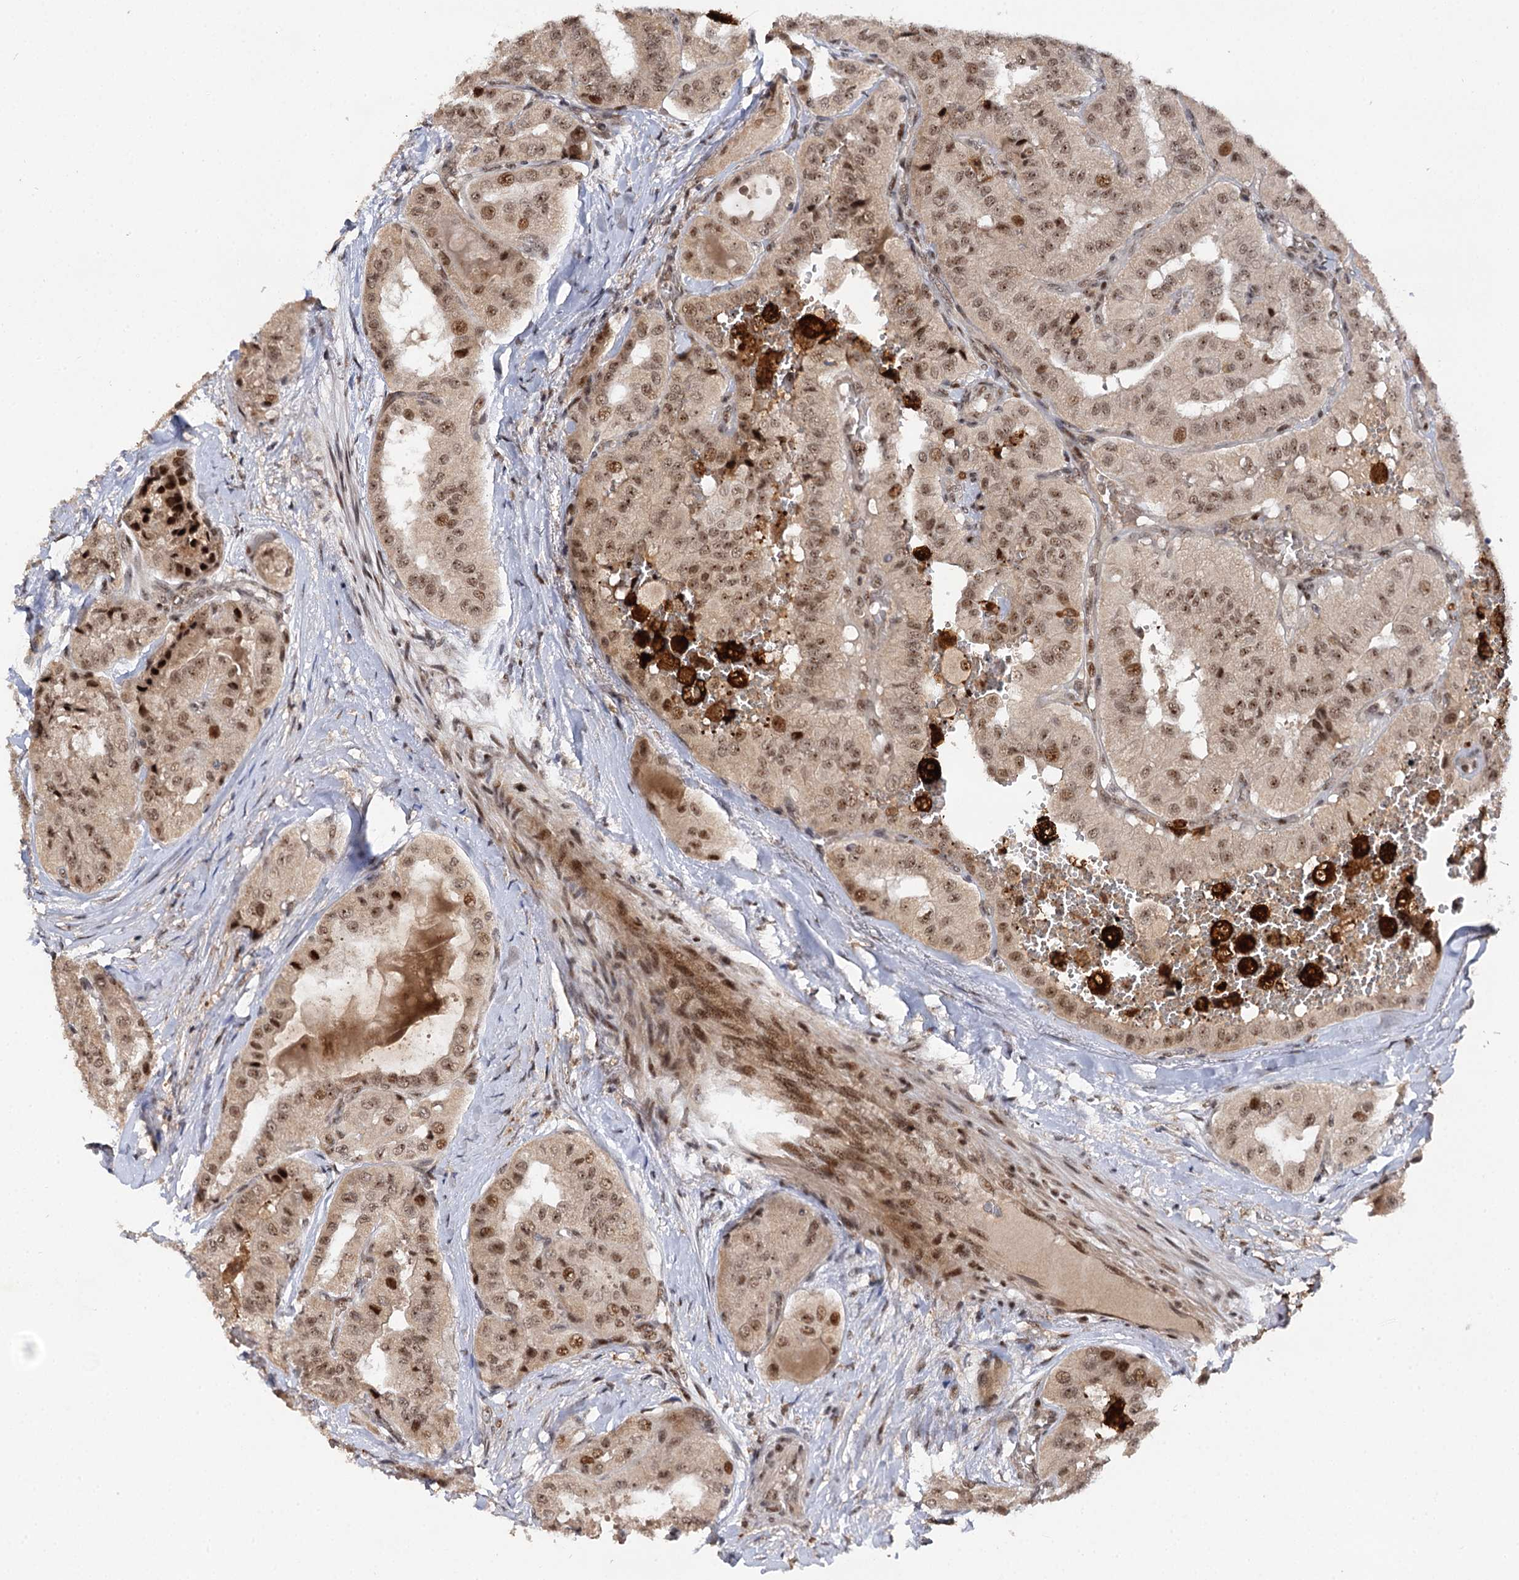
{"staining": {"intensity": "moderate", "quantity": ">75%", "location": "nuclear"}, "tissue": "thyroid cancer", "cell_type": "Tumor cells", "image_type": "cancer", "snomed": [{"axis": "morphology", "description": "Papillary adenocarcinoma, NOS"}, {"axis": "topography", "description": "Thyroid gland"}], "caption": "Thyroid cancer (papillary adenocarcinoma) was stained to show a protein in brown. There is medium levels of moderate nuclear staining in about >75% of tumor cells.", "gene": "BUD13", "patient": {"sex": "female", "age": 59}}